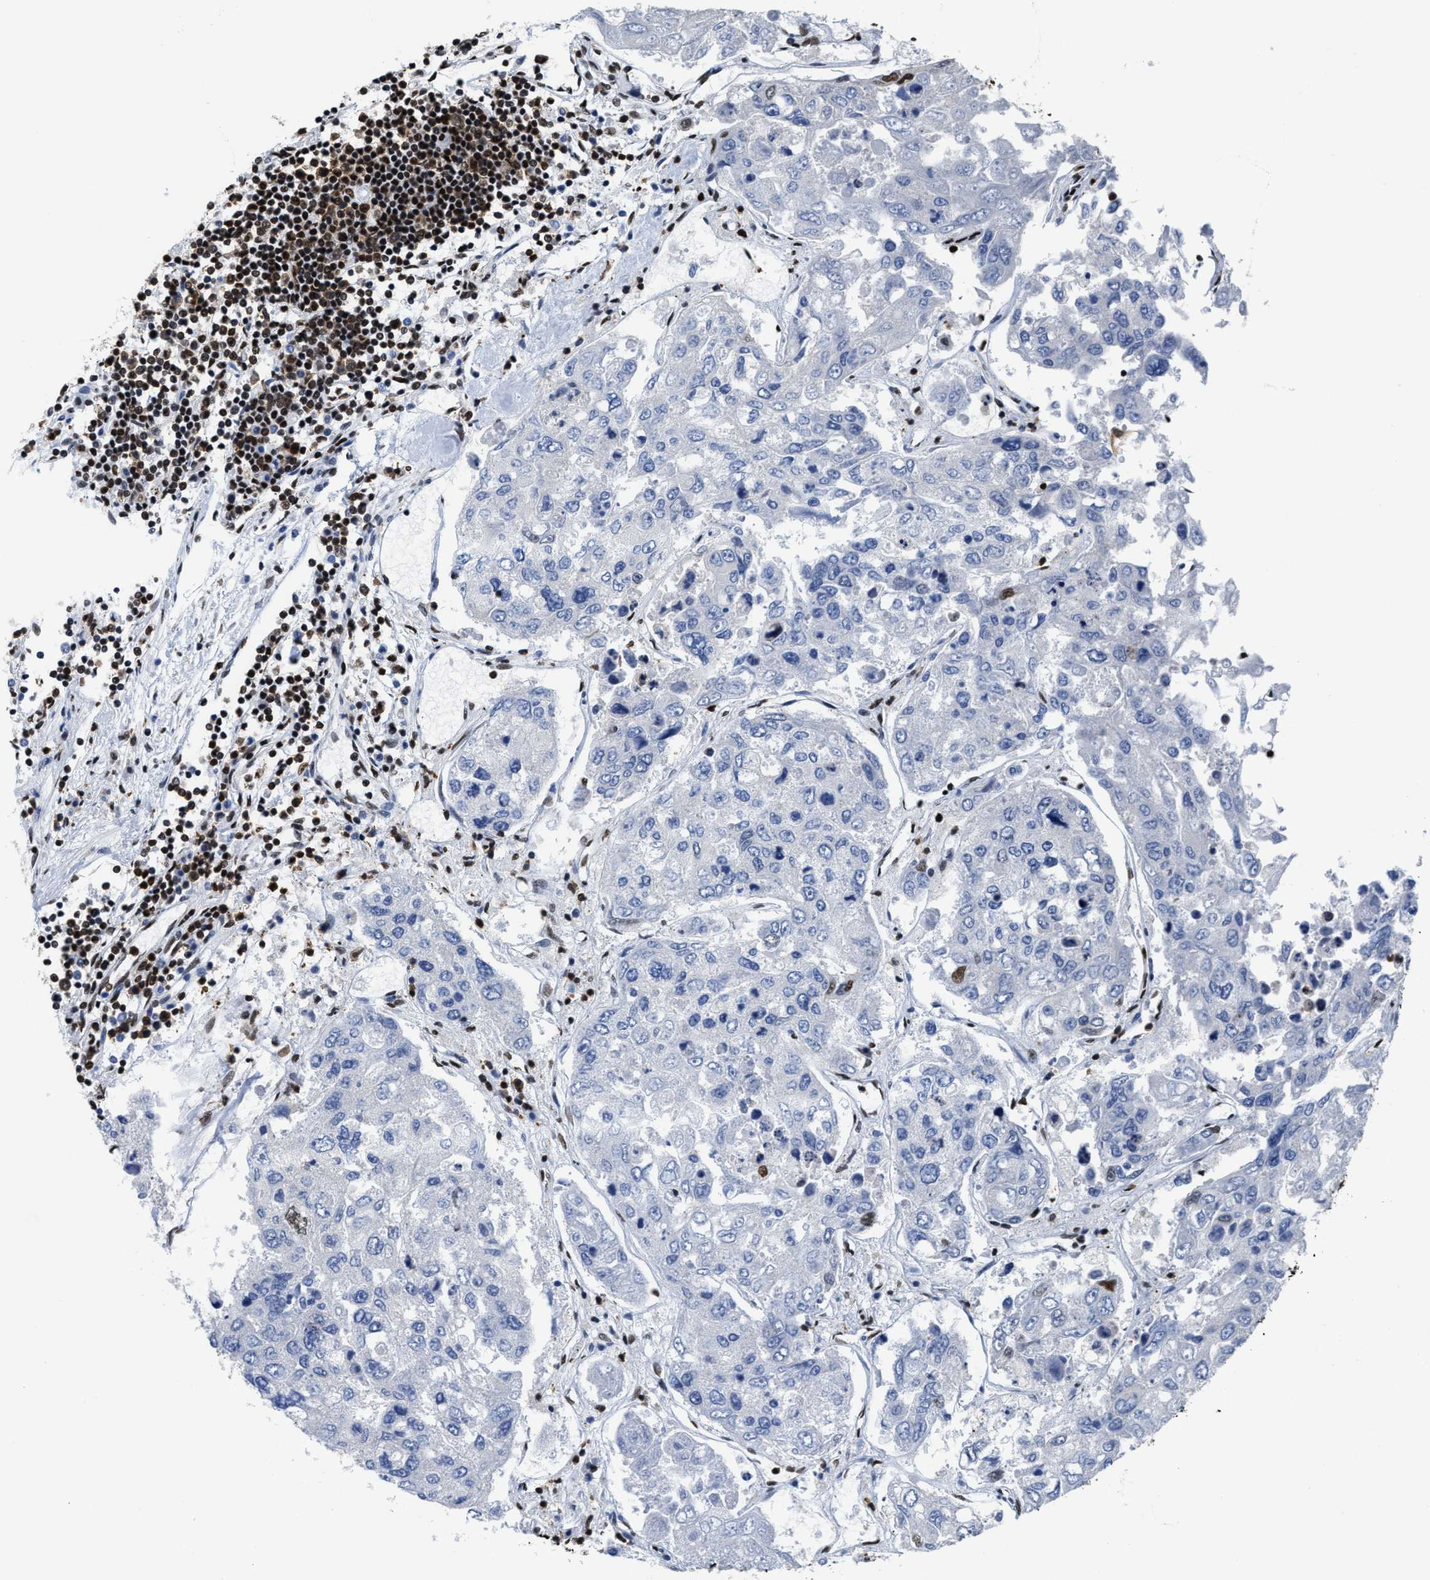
{"staining": {"intensity": "negative", "quantity": "none", "location": "none"}, "tissue": "urothelial cancer", "cell_type": "Tumor cells", "image_type": "cancer", "snomed": [{"axis": "morphology", "description": "Urothelial carcinoma, High grade"}, {"axis": "topography", "description": "Lymph node"}, {"axis": "topography", "description": "Urinary bladder"}], "caption": "Tumor cells show no significant protein staining in urothelial cancer. (DAB IHC visualized using brightfield microscopy, high magnification).", "gene": "SMARCC2", "patient": {"sex": "male", "age": 51}}